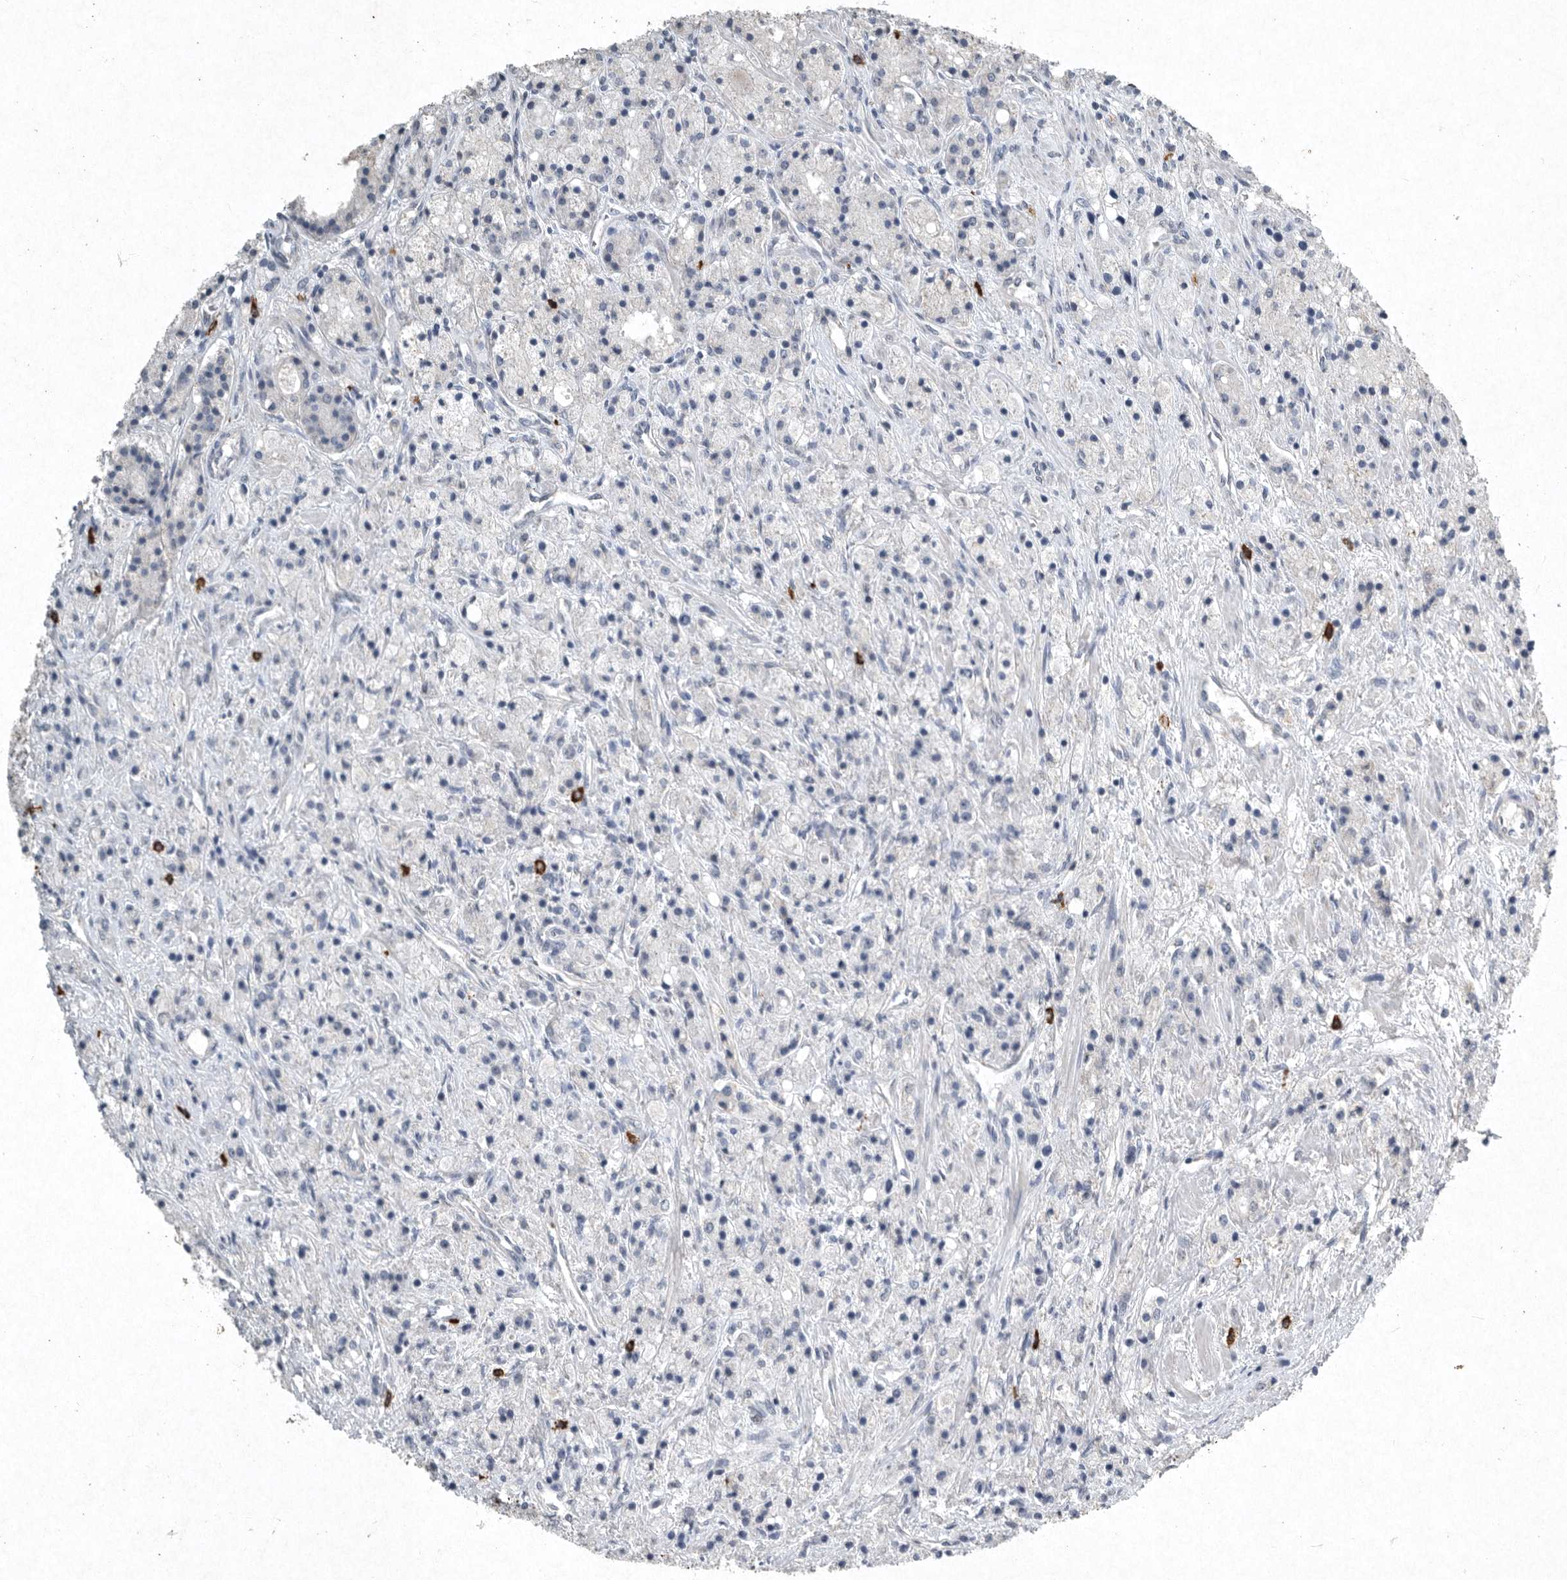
{"staining": {"intensity": "negative", "quantity": "none", "location": "none"}, "tissue": "prostate cancer", "cell_type": "Tumor cells", "image_type": "cancer", "snomed": [{"axis": "morphology", "description": "Adenocarcinoma, High grade"}, {"axis": "topography", "description": "Prostate"}], "caption": "This is an immunohistochemistry micrograph of human prostate adenocarcinoma (high-grade). There is no expression in tumor cells.", "gene": "IL20", "patient": {"sex": "male", "age": 60}}